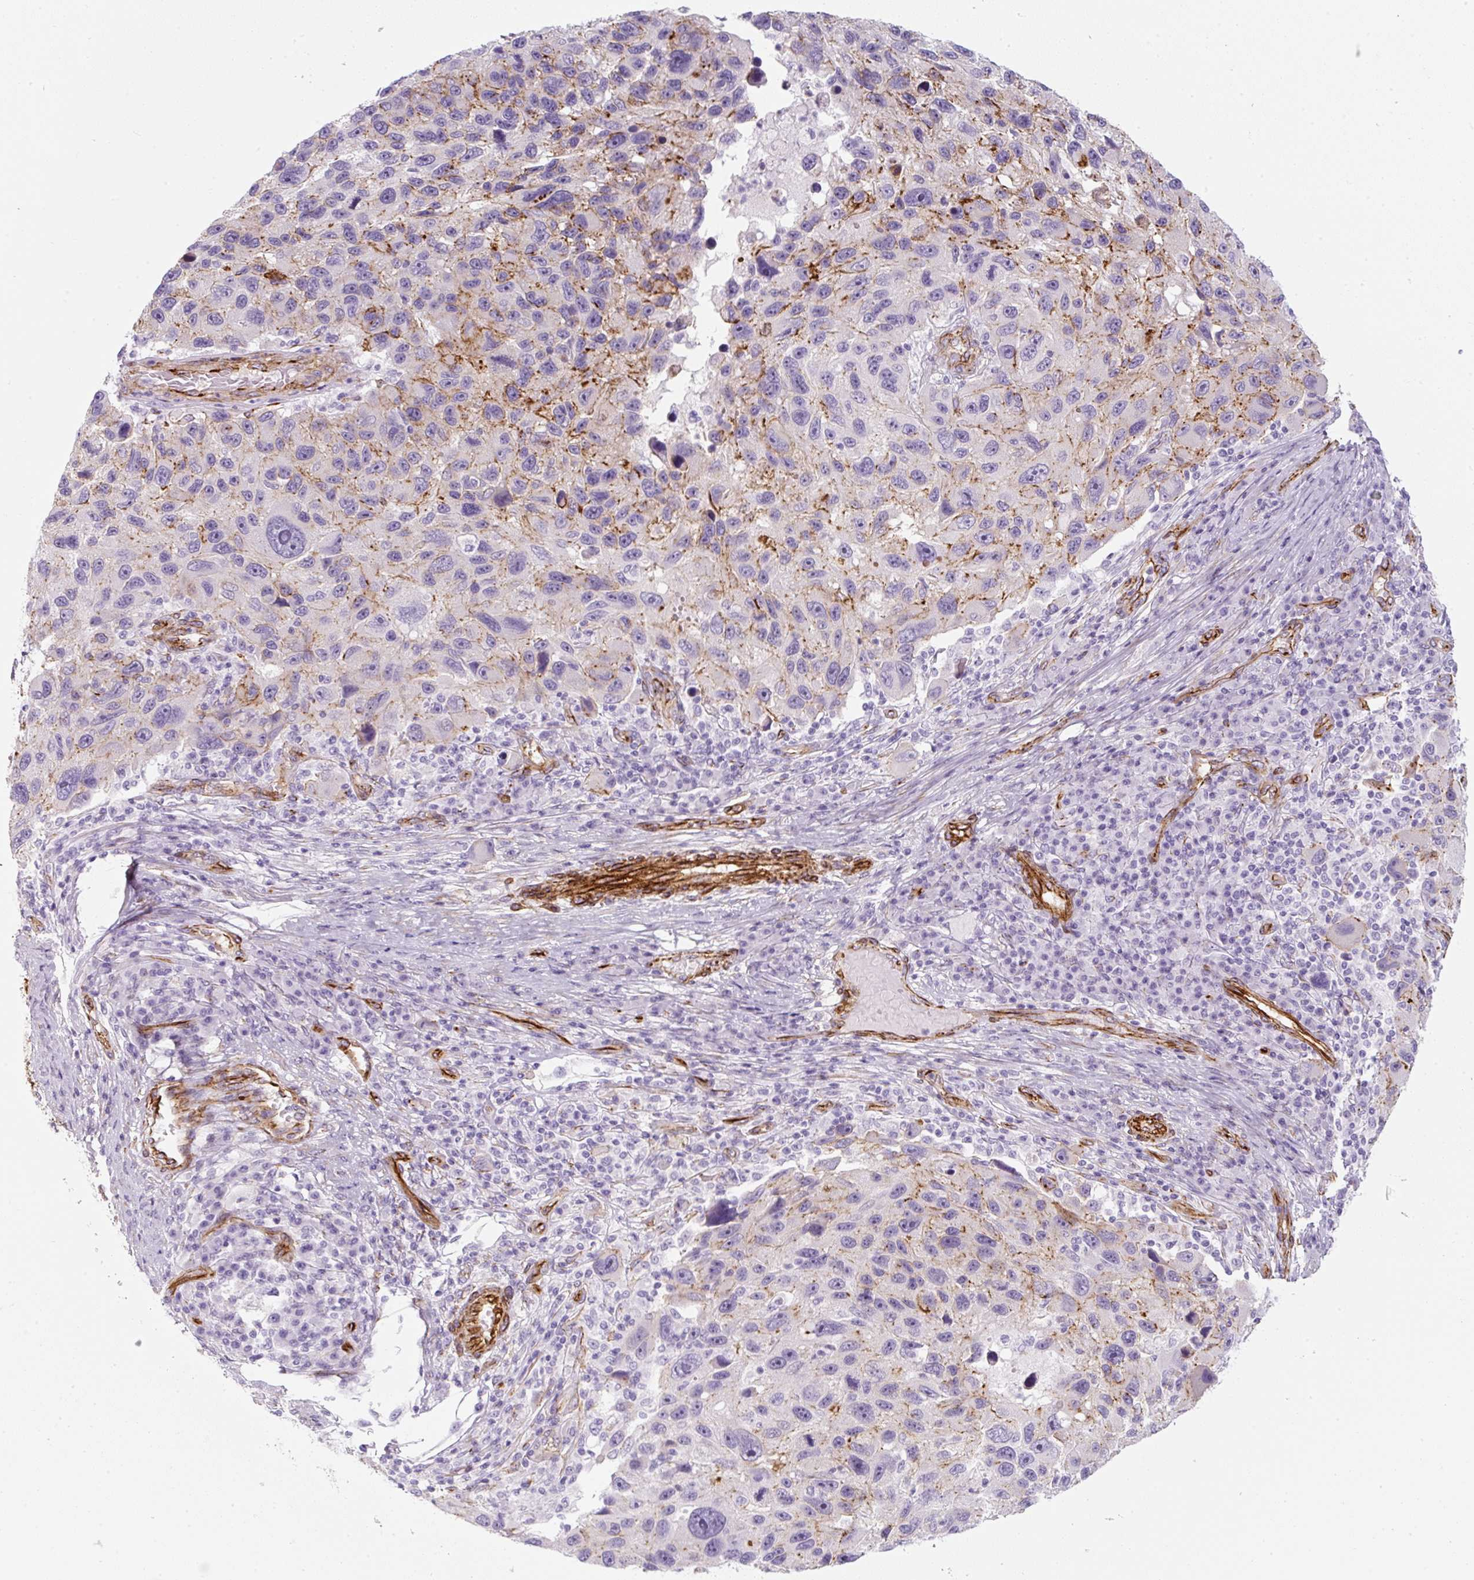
{"staining": {"intensity": "moderate", "quantity": "<25%", "location": "cytoplasmic/membranous"}, "tissue": "melanoma", "cell_type": "Tumor cells", "image_type": "cancer", "snomed": [{"axis": "morphology", "description": "Malignant melanoma, NOS"}, {"axis": "topography", "description": "Skin"}], "caption": "This is a photomicrograph of immunohistochemistry (IHC) staining of melanoma, which shows moderate expression in the cytoplasmic/membranous of tumor cells.", "gene": "CAVIN3", "patient": {"sex": "male", "age": 53}}